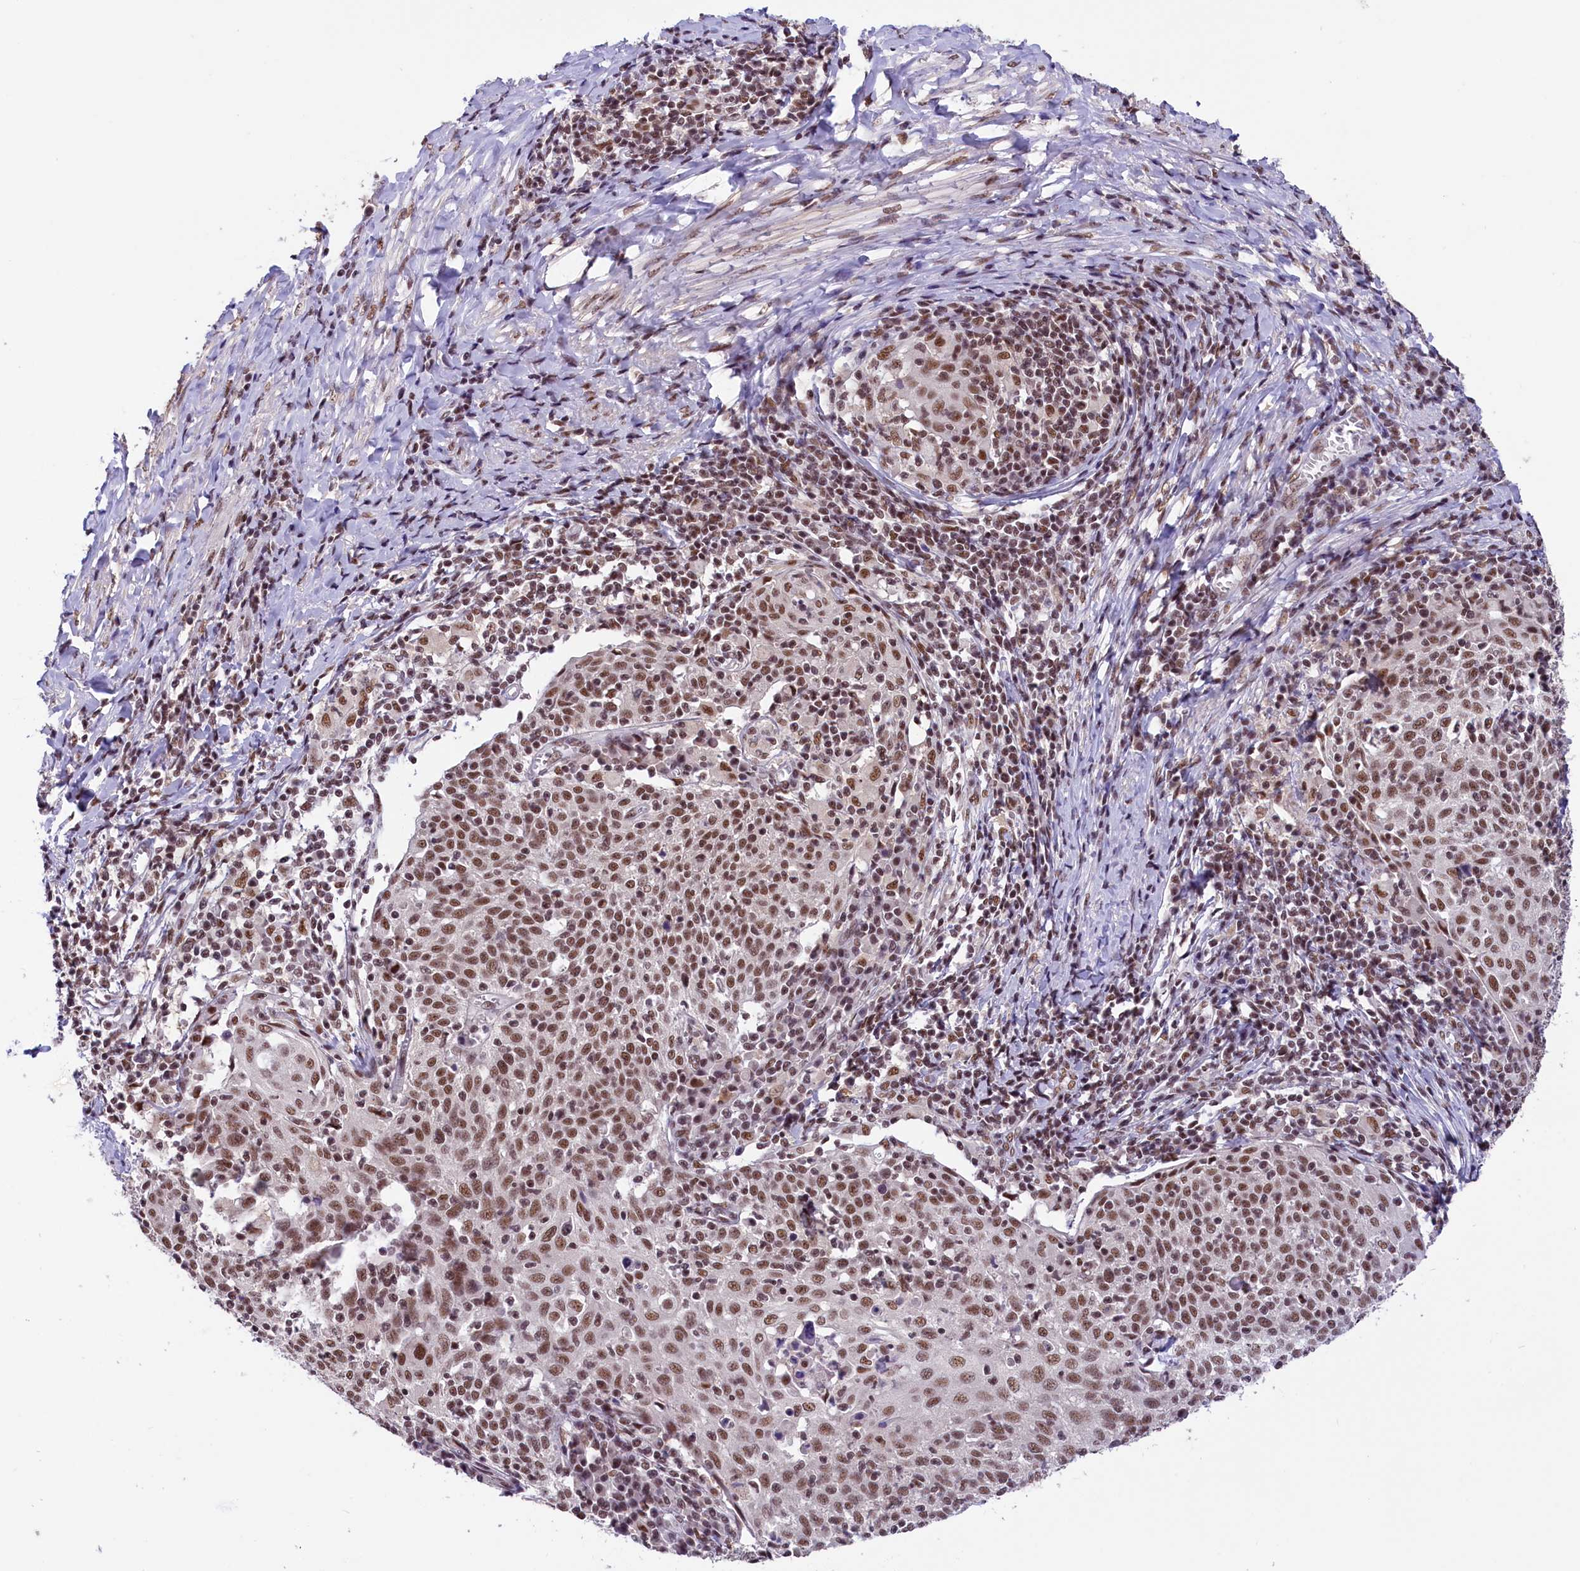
{"staining": {"intensity": "moderate", "quantity": ">75%", "location": "nuclear"}, "tissue": "cervical cancer", "cell_type": "Tumor cells", "image_type": "cancer", "snomed": [{"axis": "morphology", "description": "Squamous cell carcinoma, NOS"}, {"axis": "topography", "description": "Cervix"}], "caption": "Cervical squamous cell carcinoma tissue demonstrates moderate nuclear staining in about >75% of tumor cells", "gene": "ZC3H4", "patient": {"sex": "female", "age": 52}}